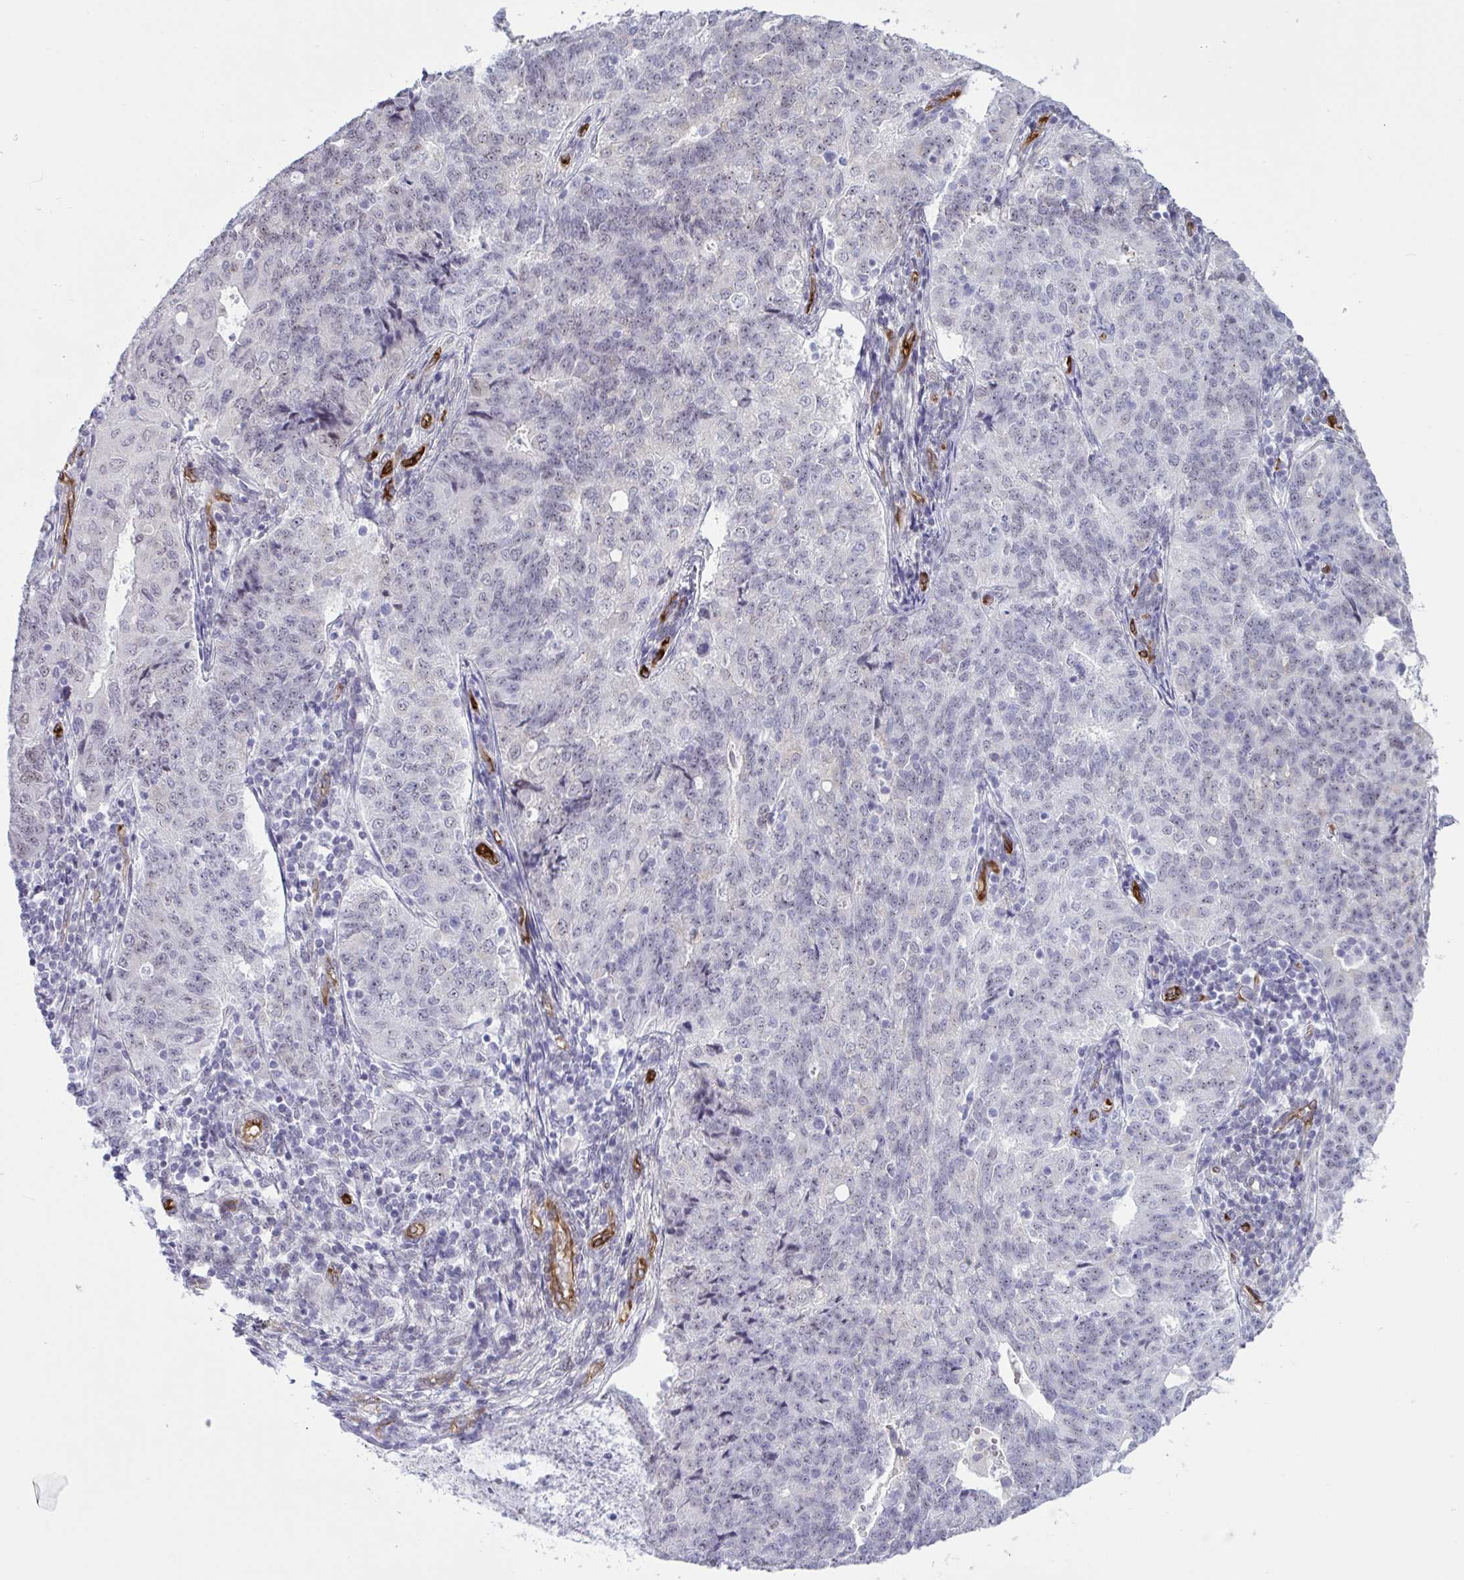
{"staining": {"intensity": "negative", "quantity": "none", "location": "none"}, "tissue": "endometrial cancer", "cell_type": "Tumor cells", "image_type": "cancer", "snomed": [{"axis": "morphology", "description": "Adenocarcinoma, NOS"}, {"axis": "topography", "description": "Endometrium"}], "caption": "Endometrial cancer (adenocarcinoma) was stained to show a protein in brown. There is no significant staining in tumor cells.", "gene": "EML1", "patient": {"sex": "female", "age": 43}}